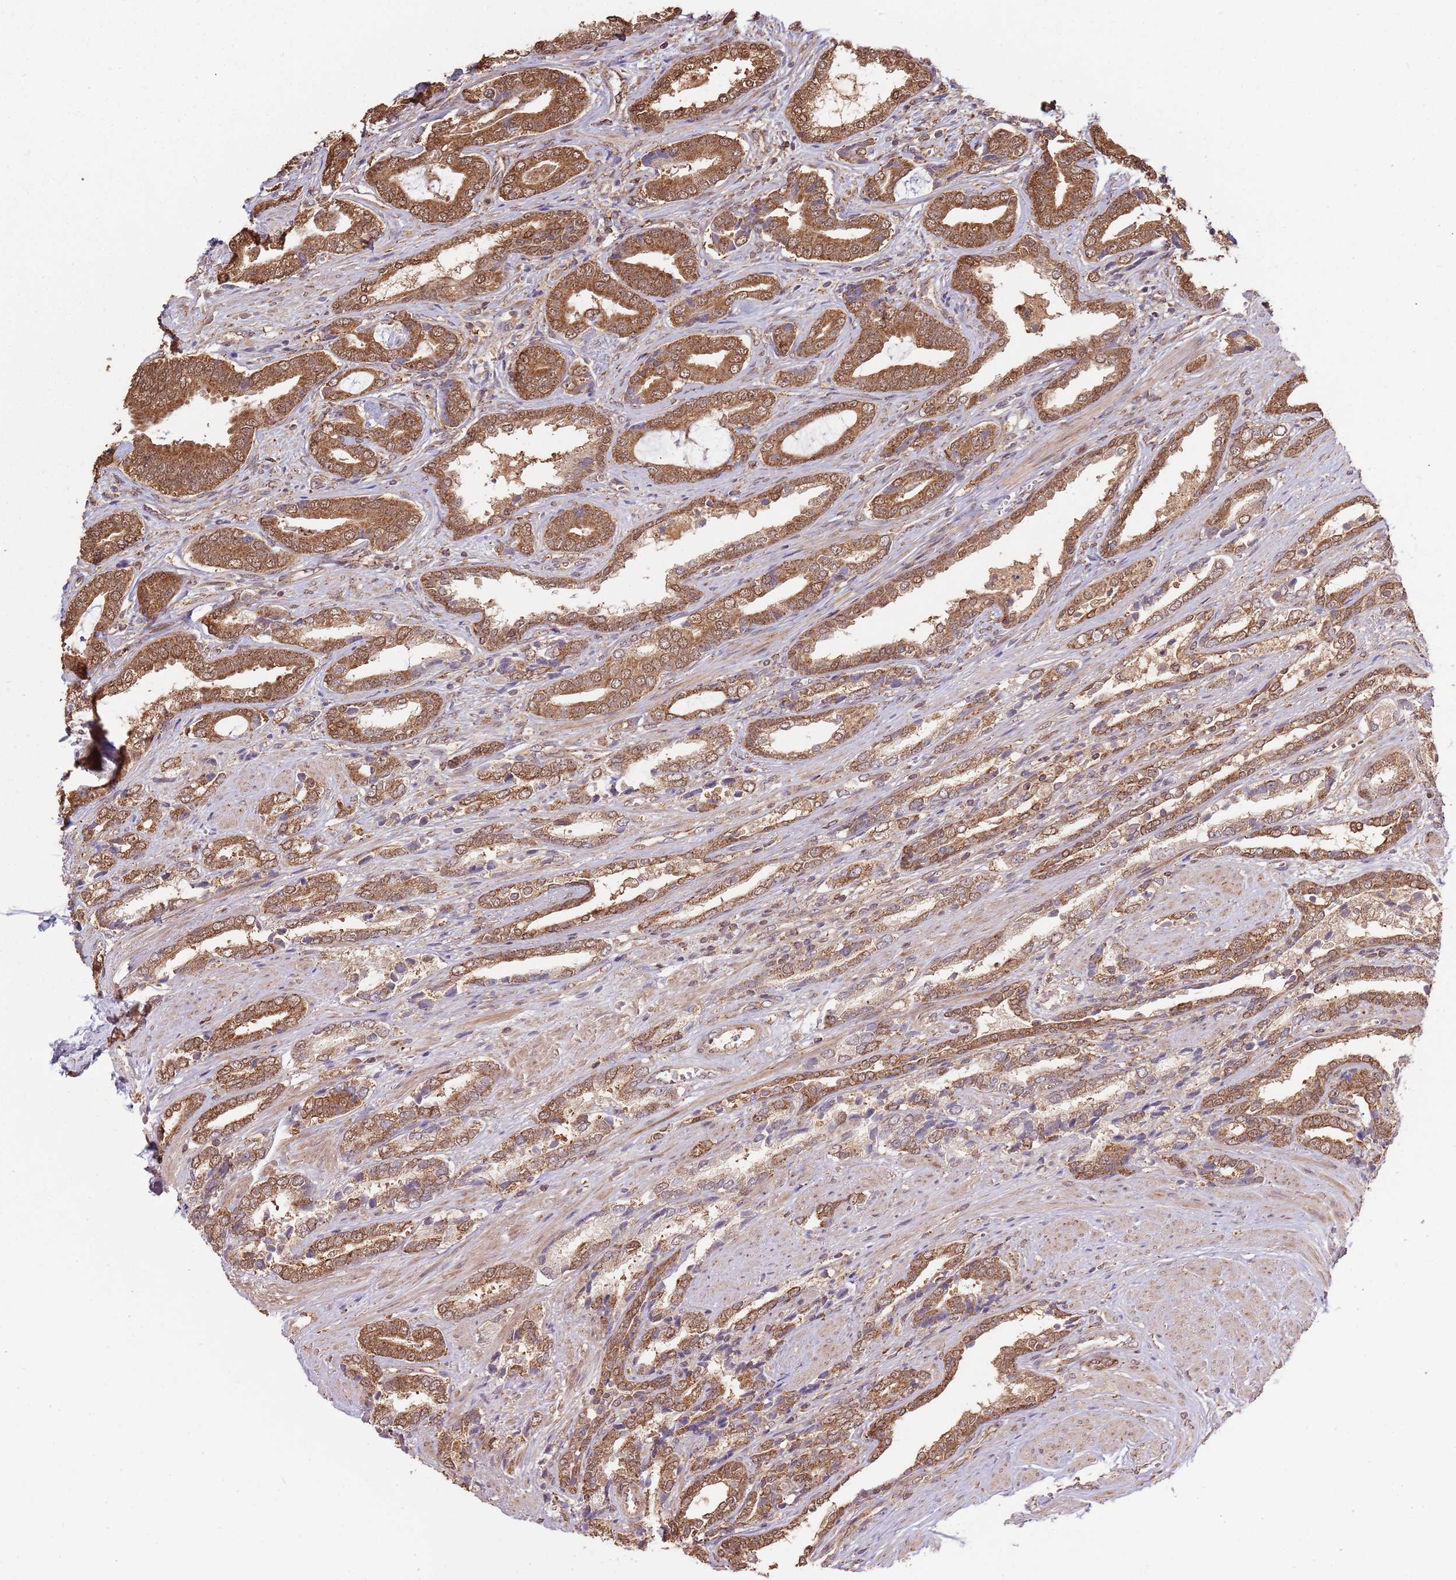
{"staining": {"intensity": "moderate", "quantity": ">75%", "location": "cytoplasmic/membranous,nuclear"}, "tissue": "prostate cancer", "cell_type": "Tumor cells", "image_type": "cancer", "snomed": [{"axis": "morphology", "description": "Adenocarcinoma, NOS"}, {"axis": "topography", "description": "Prostate and seminal vesicle, NOS"}], "caption": "Immunohistochemical staining of human prostate cancer reveals medium levels of moderate cytoplasmic/membranous and nuclear protein expression in about >75% of tumor cells.", "gene": "IL17RD", "patient": {"sex": "male", "age": 76}}